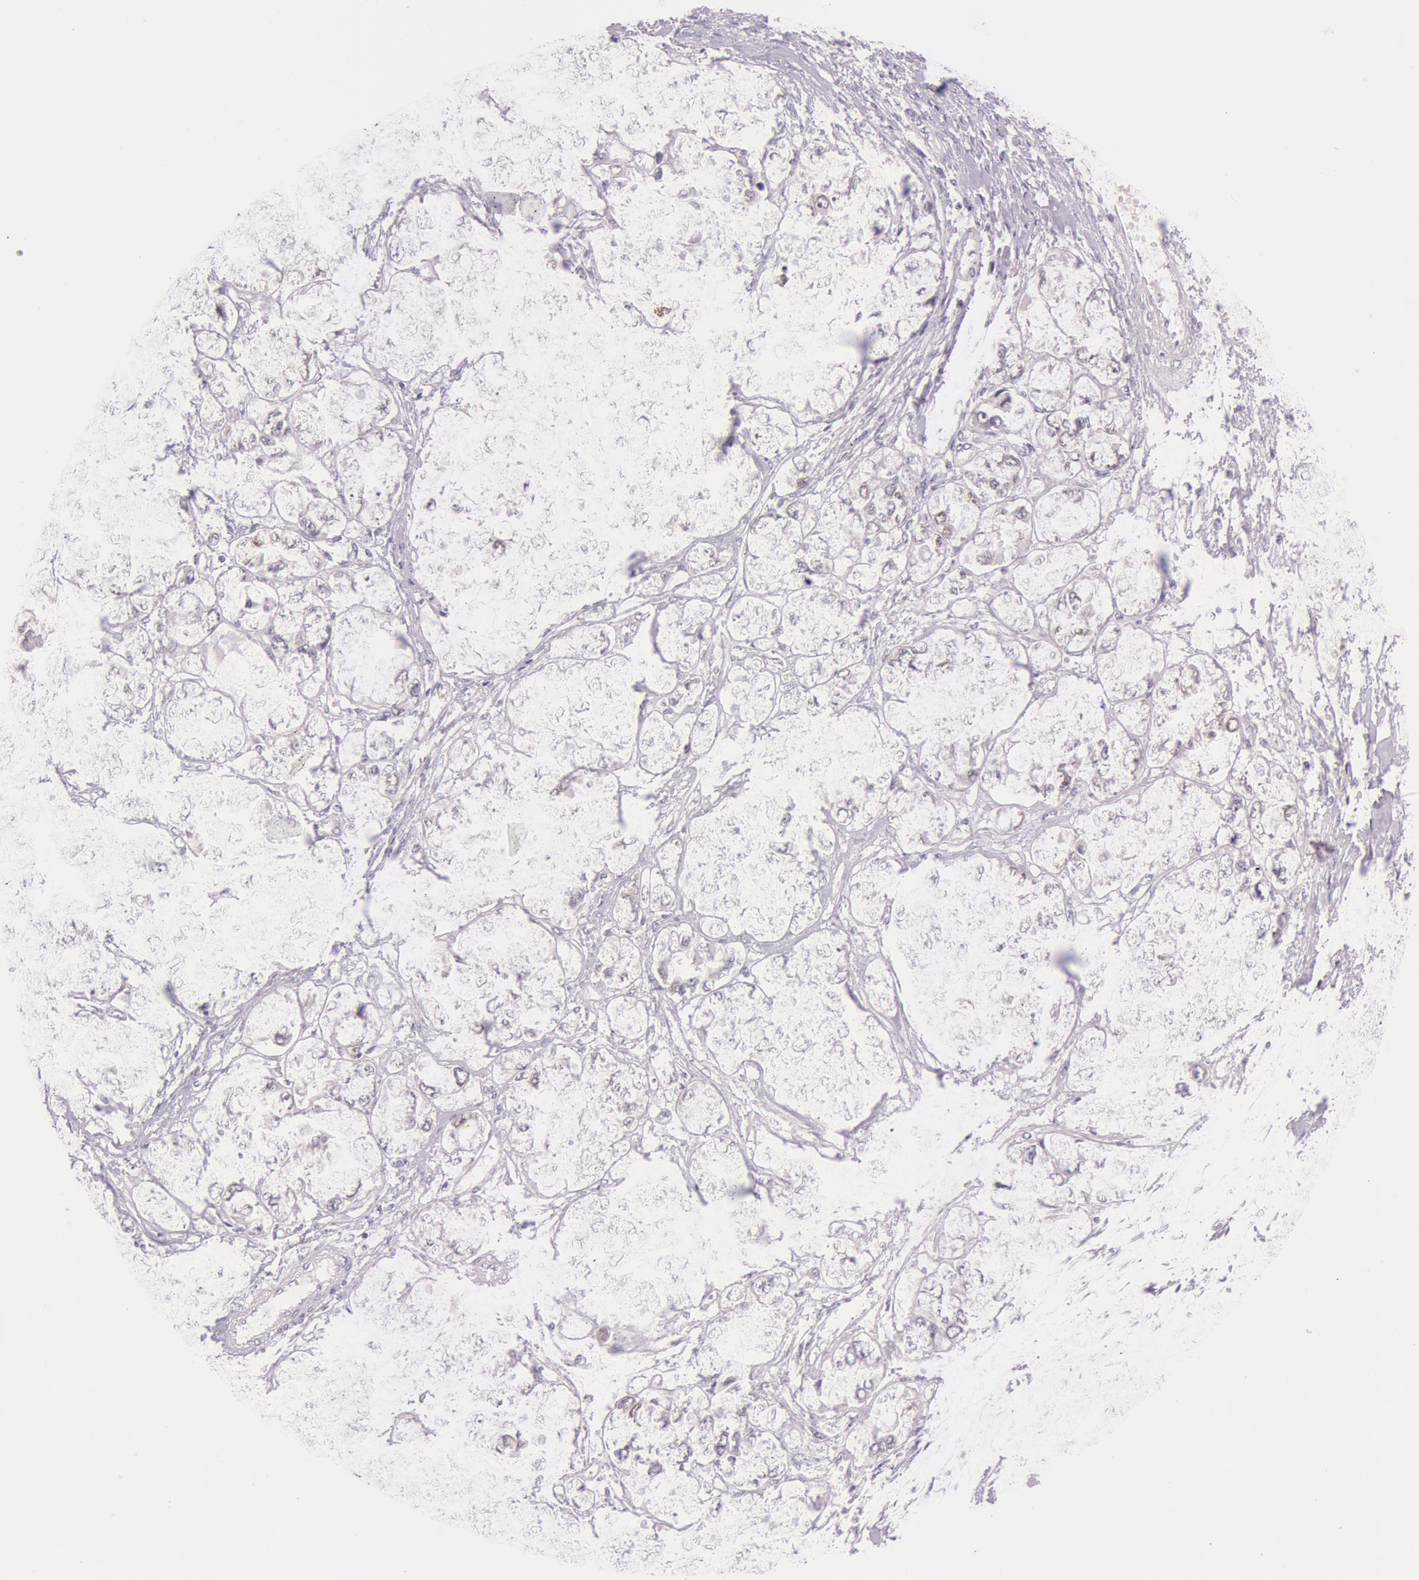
{"staining": {"intensity": "negative", "quantity": "none", "location": "none"}, "tissue": "ovarian cancer", "cell_type": "Tumor cells", "image_type": "cancer", "snomed": [{"axis": "morphology", "description": "Cystadenocarcinoma, serous, NOS"}, {"axis": "topography", "description": "Ovary"}], "caption": "A high-resolution photomicrograph shows immunohistochemistry (IHC) staining of serous cystadenocarcinoma (ovarian), which shows no significant positivity in tumor cells. The staining is performed using DAB brown chromogen with nuclei counter-stained in using hematoxylin.", "gene": "FBL", "patient": {"sex": "female", "age": 84}}